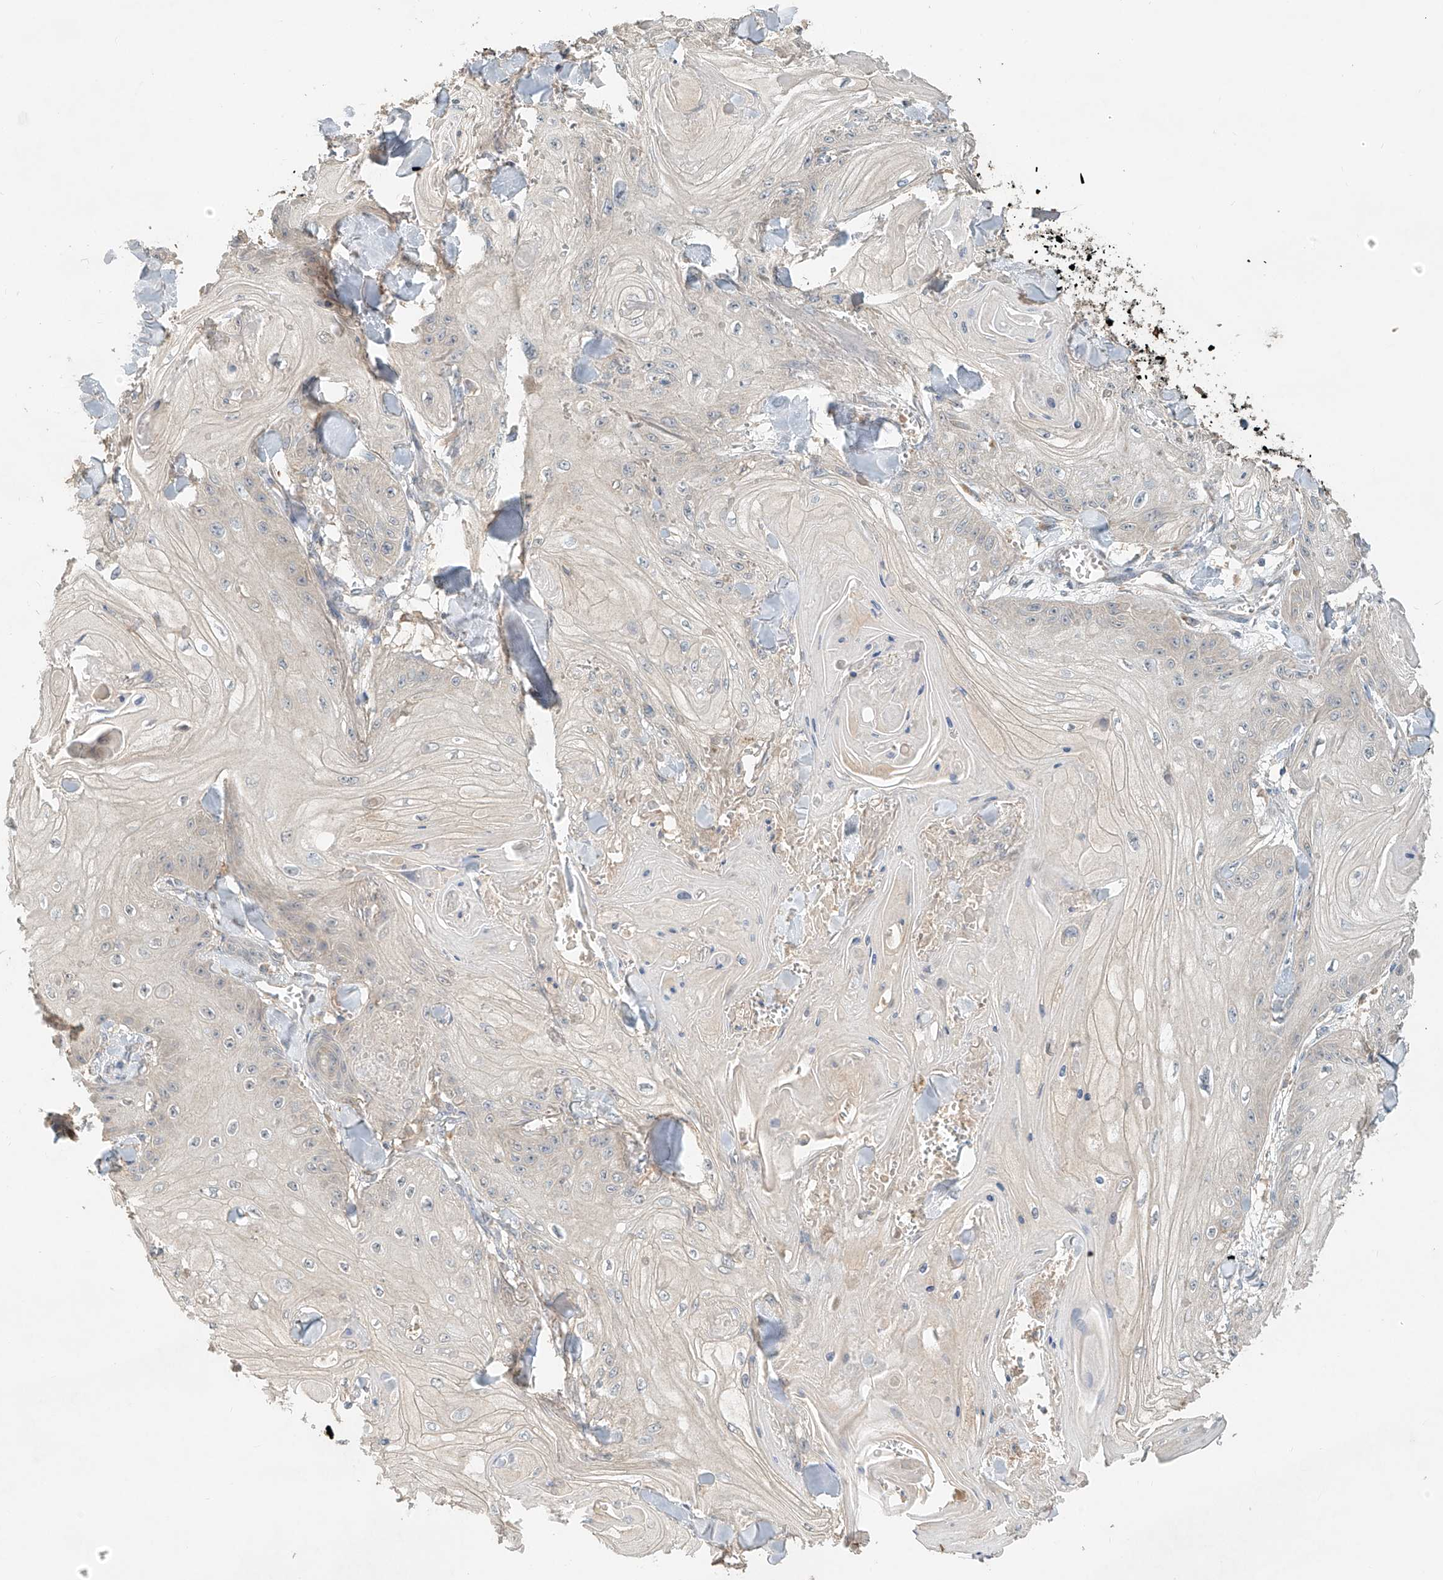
{"staining": {"intensity": "negative", "quantity": "none", "location": "none"}, "tissue": "skin cancer", "cell_type": "Tumor cells", "image_type": "cancer", "snomed": [{"axis": "morphology", "description": "Squamous cell carcinoma, NOS"}, {"axis": "topography", "description": "Skin"}], "caption": "Tumor cells show no significant protein positivity in skin squamous cell carcinoma. (Brightfield microscopy of DAB (3,3'-diaminobenzidine) IHC at high magnification).", "gene": "GNB1L", "patient": {"sex": "male", "age": 74}}